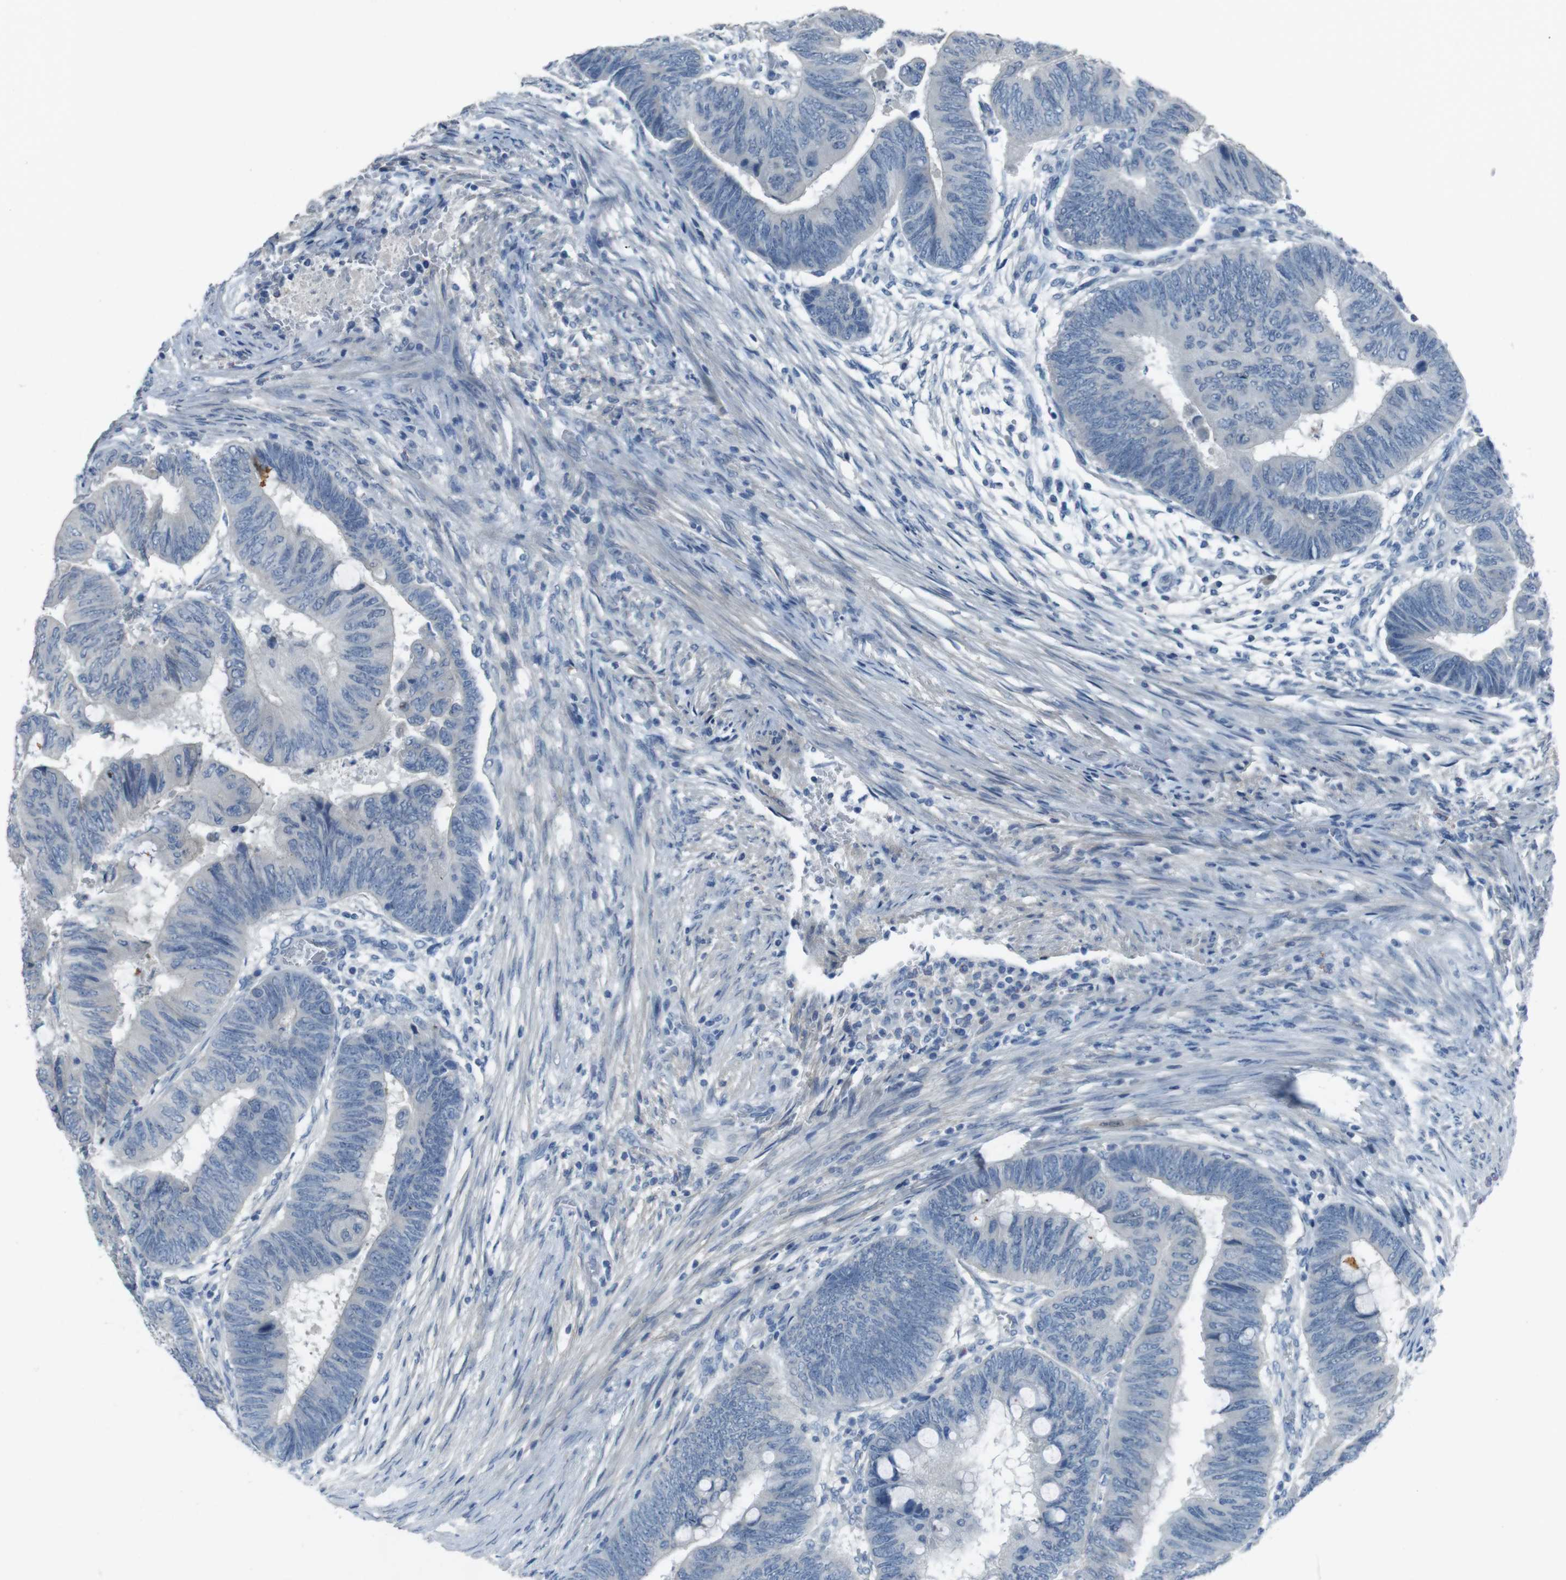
{"staining": {"intensity": "negative", "quantity": "none", "location": "none"}, "tissue": "colorectal cancer", "cell_type": "Tumor cells", "image_type": "cancer", "snomed": [{"axis": "morphology", "description": "Normal tissue, NOS"}, {"axis": "morphology", "description": "Adenocarcinoma, NOS"}, {"axis": "topography", "description": "Rectum"}, {"axis": "topography", "description": "Peripheral nerve tissue"}], "caption": "High power microscopy micrograph of an immunohistochemistry image of adenocarcinoma (colorectal), revealing no significant expression in tumor cells. The staining was performed using DAB (3,3'-diaminobenzidine) to visualize the protein expression in brown, while the nuclei were stained in blue with hematoxylin (Magnification: 20x).", "gene": "ENTPD7", "patient": {"sex": "male", "age": 92}}